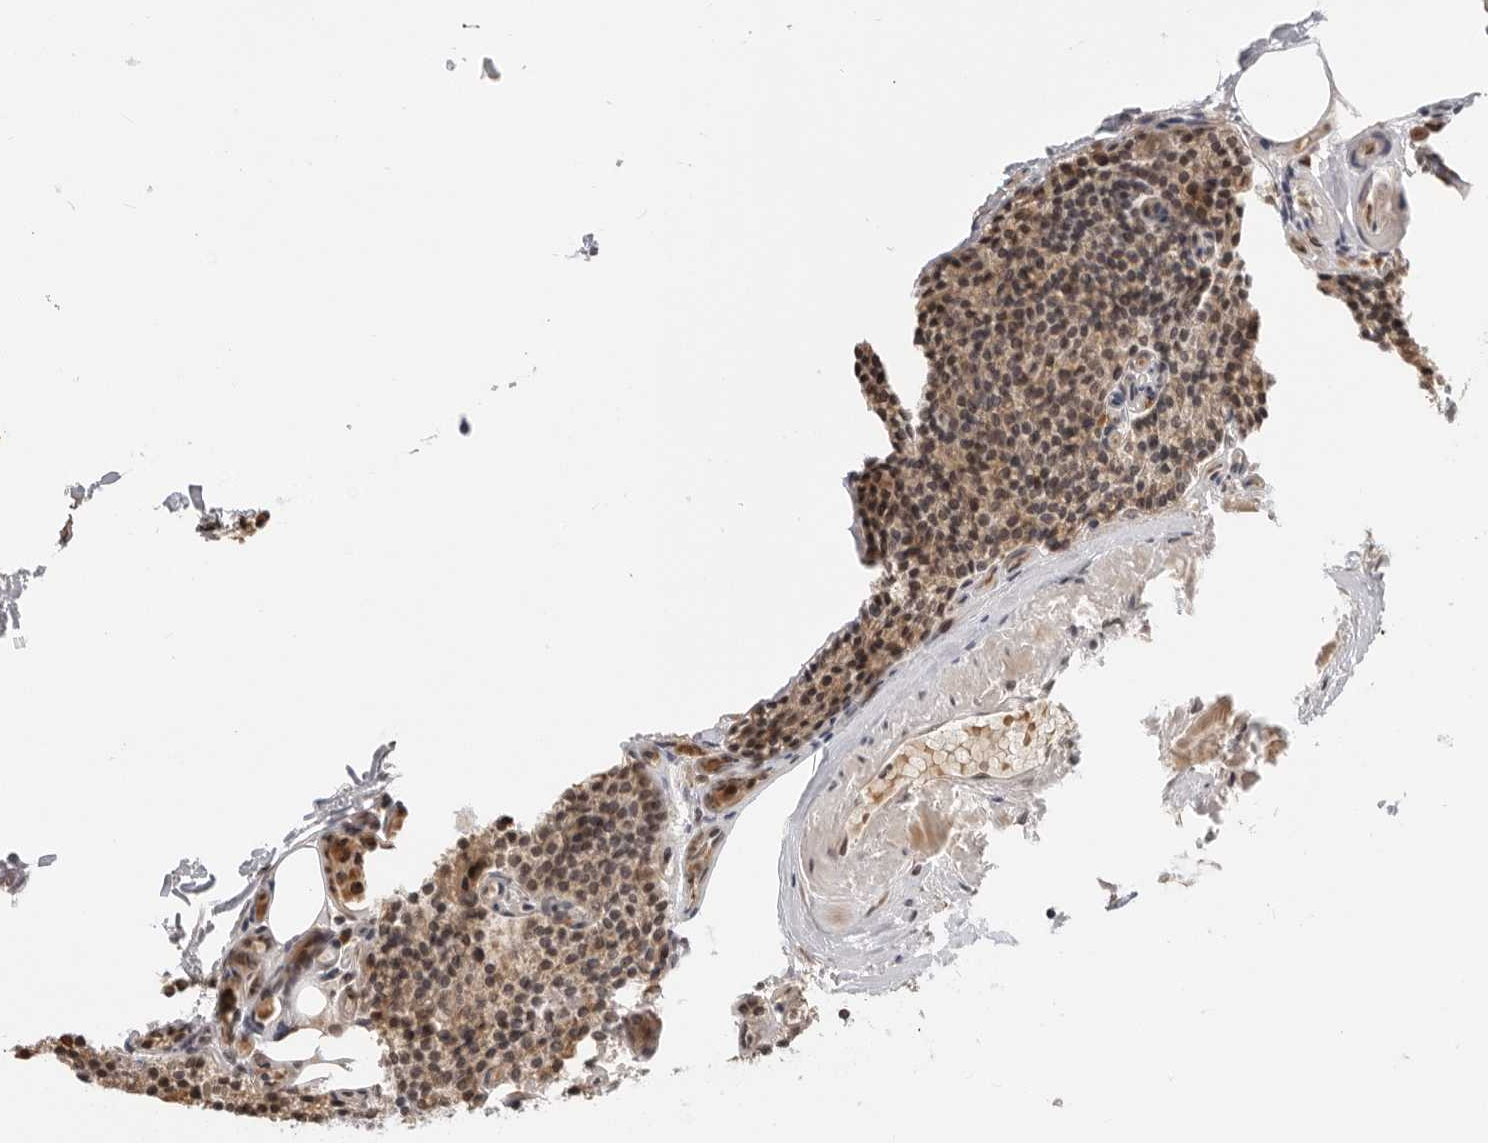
{"staining": {"intensity": "moderate", "quantity": "25%-75%", "location": "cytoplasmic/membranous"}, "tissue": "parathyroid gland", "cell_type": "Glandular cells", "image_type": "normal", "snomed": [{"axis": "morphology", "description": "Normal tissue, NOS"}, {"axis": "topography", "description": "Parathyroid gland"}], "caption": "Immunohistochemistry (IHC) micrograph of normal parathyroid gland: human parathyroid gland stained using IHC reveals medium levels of moderate protein expression localized specifically in the cytoplasmic/membranous of glandular cells, appearing as a cytoplasmic/membranous brown color.", "gene": "SUGCT", "patient": {"sex": "female", "age": 71}}